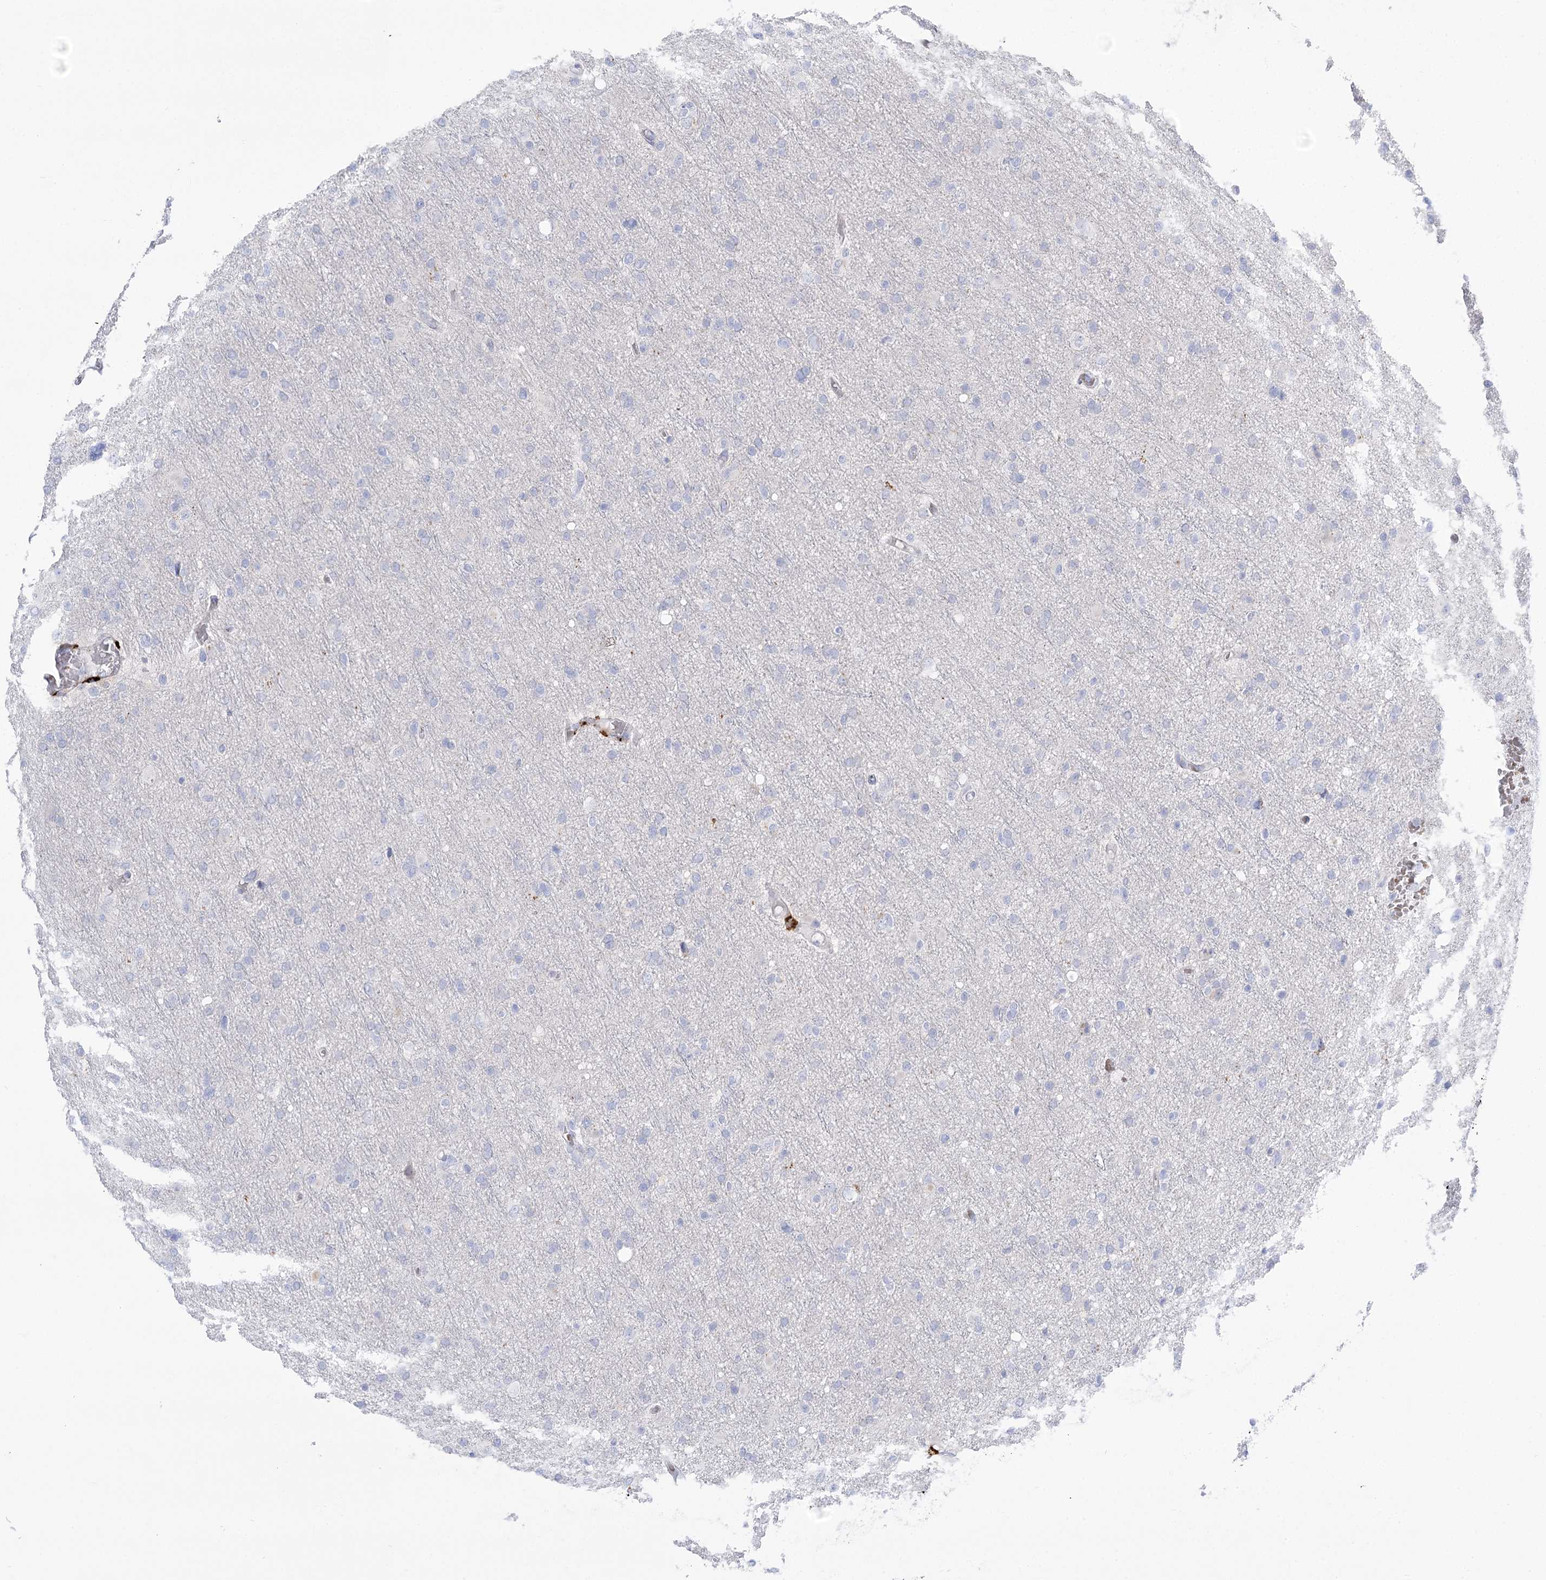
{"staining": {"intensity": "negative", "quantity": "none", "location": "none"}, "tissue": "glioma", "cell_type": "Tumor cells", "image_type": "cancer", "snomed": [{"axis": "morphology", "description": "Glioma, malignant, High grade"}, {"axis": "topography", "description": "Cerebral cortex"}], "caption": "Protein analysis of glioma exhibits no significant expression in tumor cells.", "gene": "SIAE", "patient": {"sex": "female", "age": 36}}